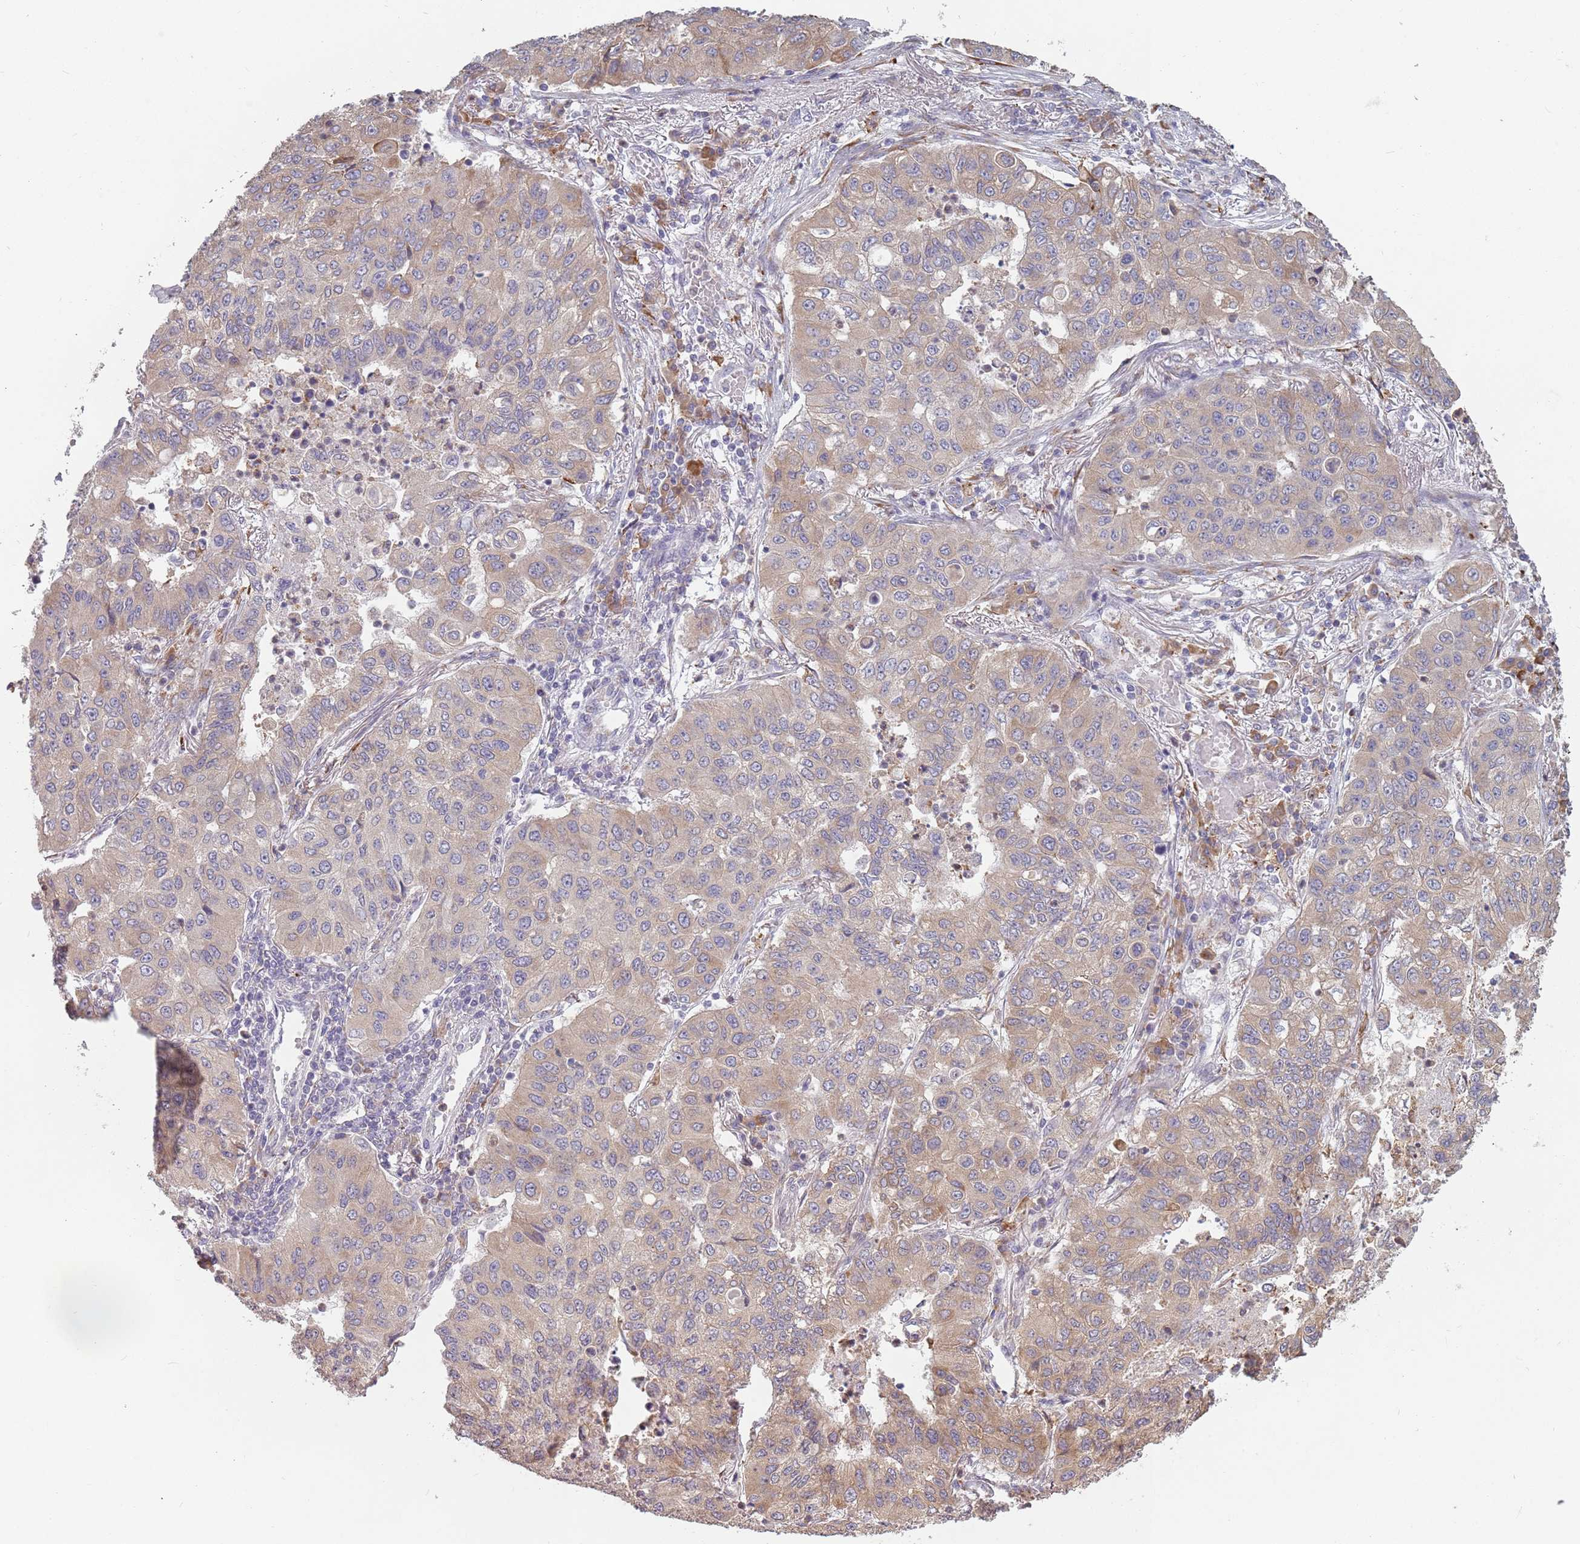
{"staining": {"intensity": "weak", "quantity": "25%-75%", "location": "cytoplasmic/membranous"}, "tissue": "lung cancer", "cell_type": "Tumor cells", "image_type": "cancer", "snomed": [{"axis": "morphology", "description": "Squamous cell carcinoma, NOS"}, {"axis": "topography", "description": "Lung"}], "caption": "DAB immunohistochemical staining of human squamous cell carcinoma (lung) exhibits weak cytoplasmic/membranous protein staining in about 25%-75% of tumor cells.", "gene": "RPS9", "patient": {"sex": "male", "age": 74}}